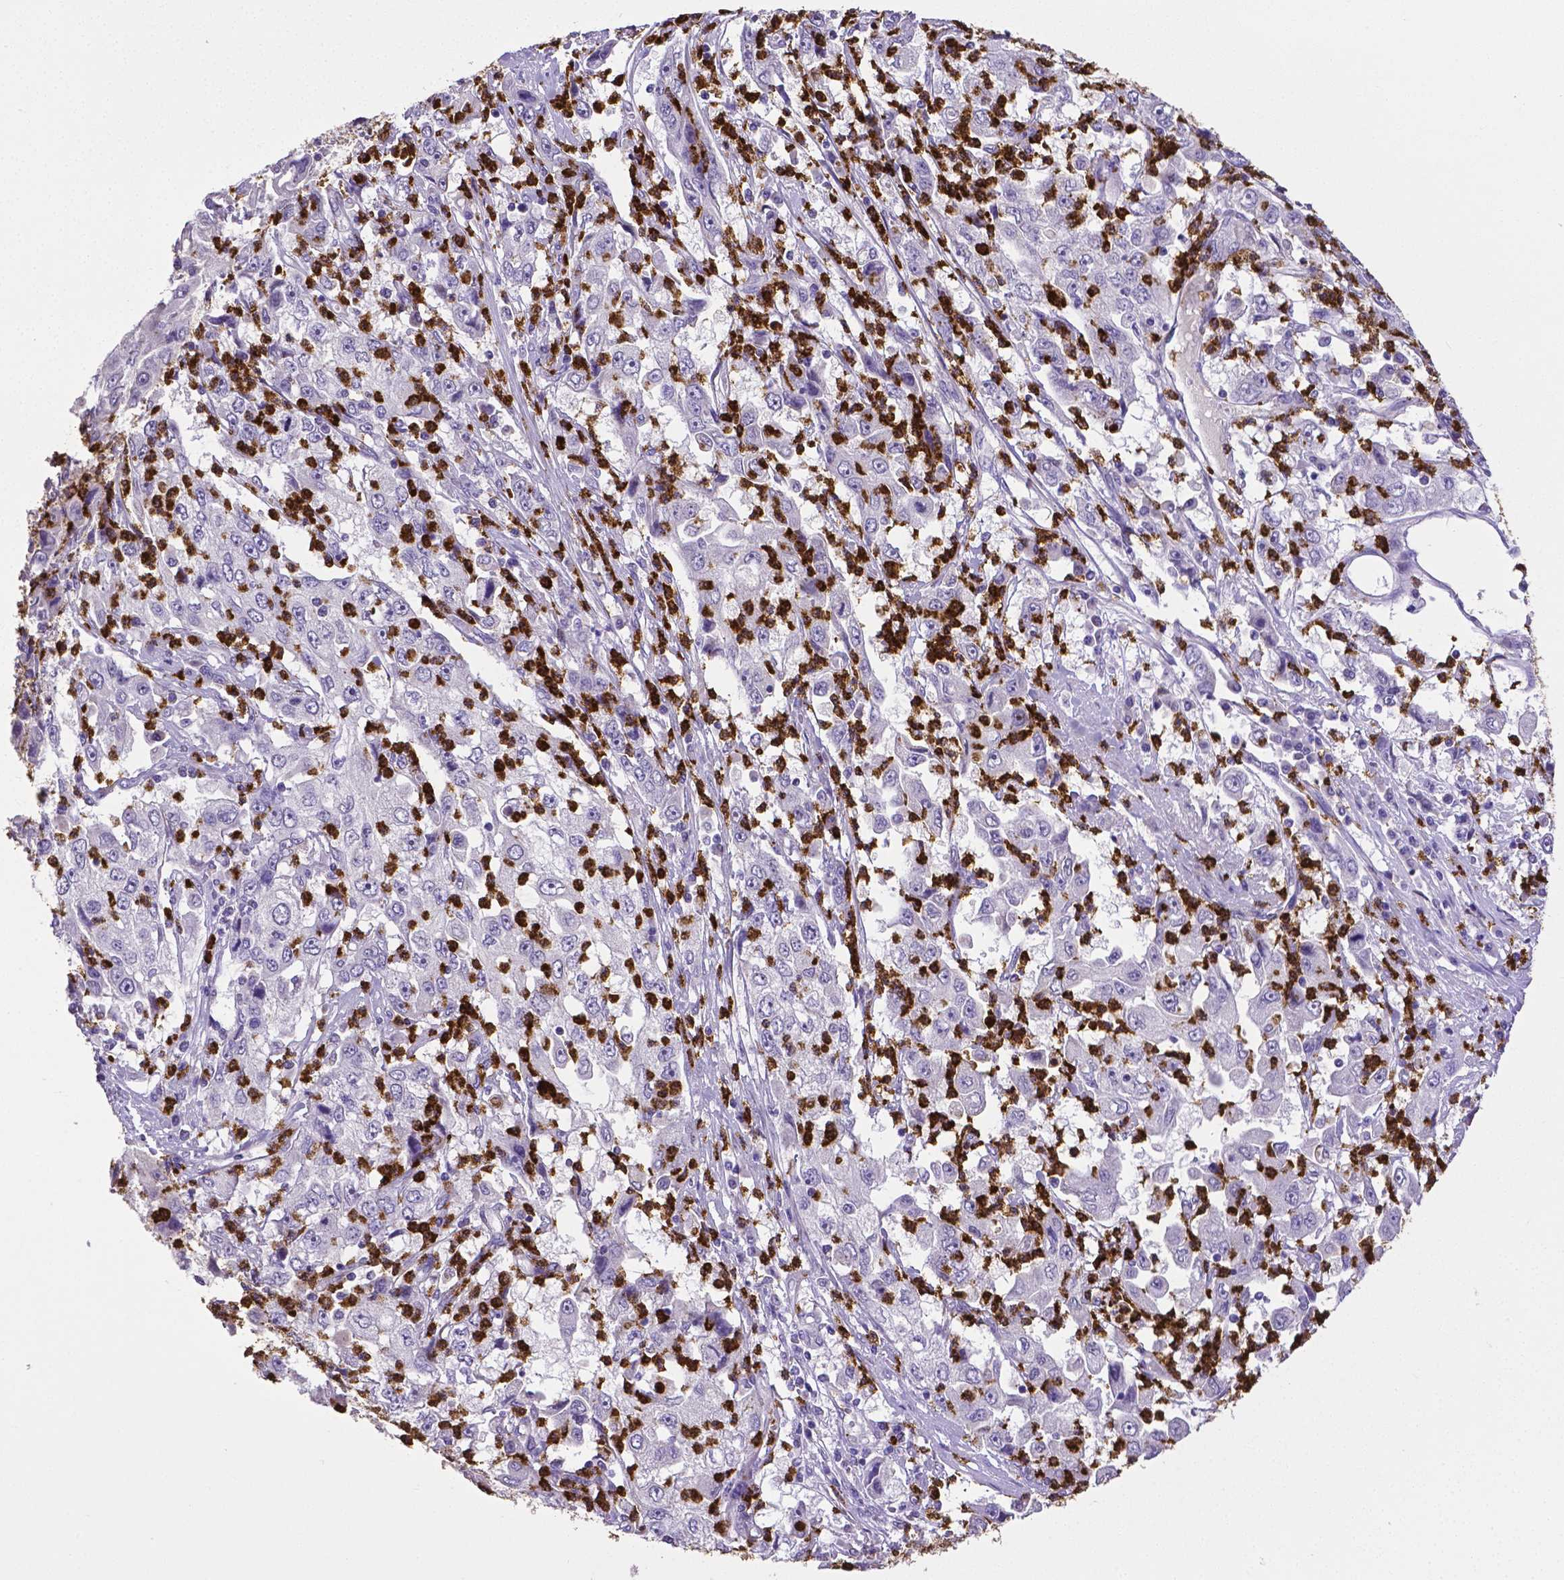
{"staining": {"intensity": "negative", "quantity": "none", "location": "none"}, "tissue": "cervical cancer", "cell_type": "Tumor cells", "image_type": "cancer", "snomed": [{"axis": "morphology", "description": "Squamous cell carcinoma, NOS"}, {"axis": "topography", "description": "Cervix"}], "caption": "DAB immunohistochemical staining of cervical squamous cell carcinoma reveals no significant staining in tumor cells. (Stains: DAB (3,3'-diaminobenzidine) immunohistochemistry with hematoxylin counter stain, Microscopy: brightfield microscopy at high magnification).", "gene": "MMP9", "patient": {"sex": "female", "age": 36}}